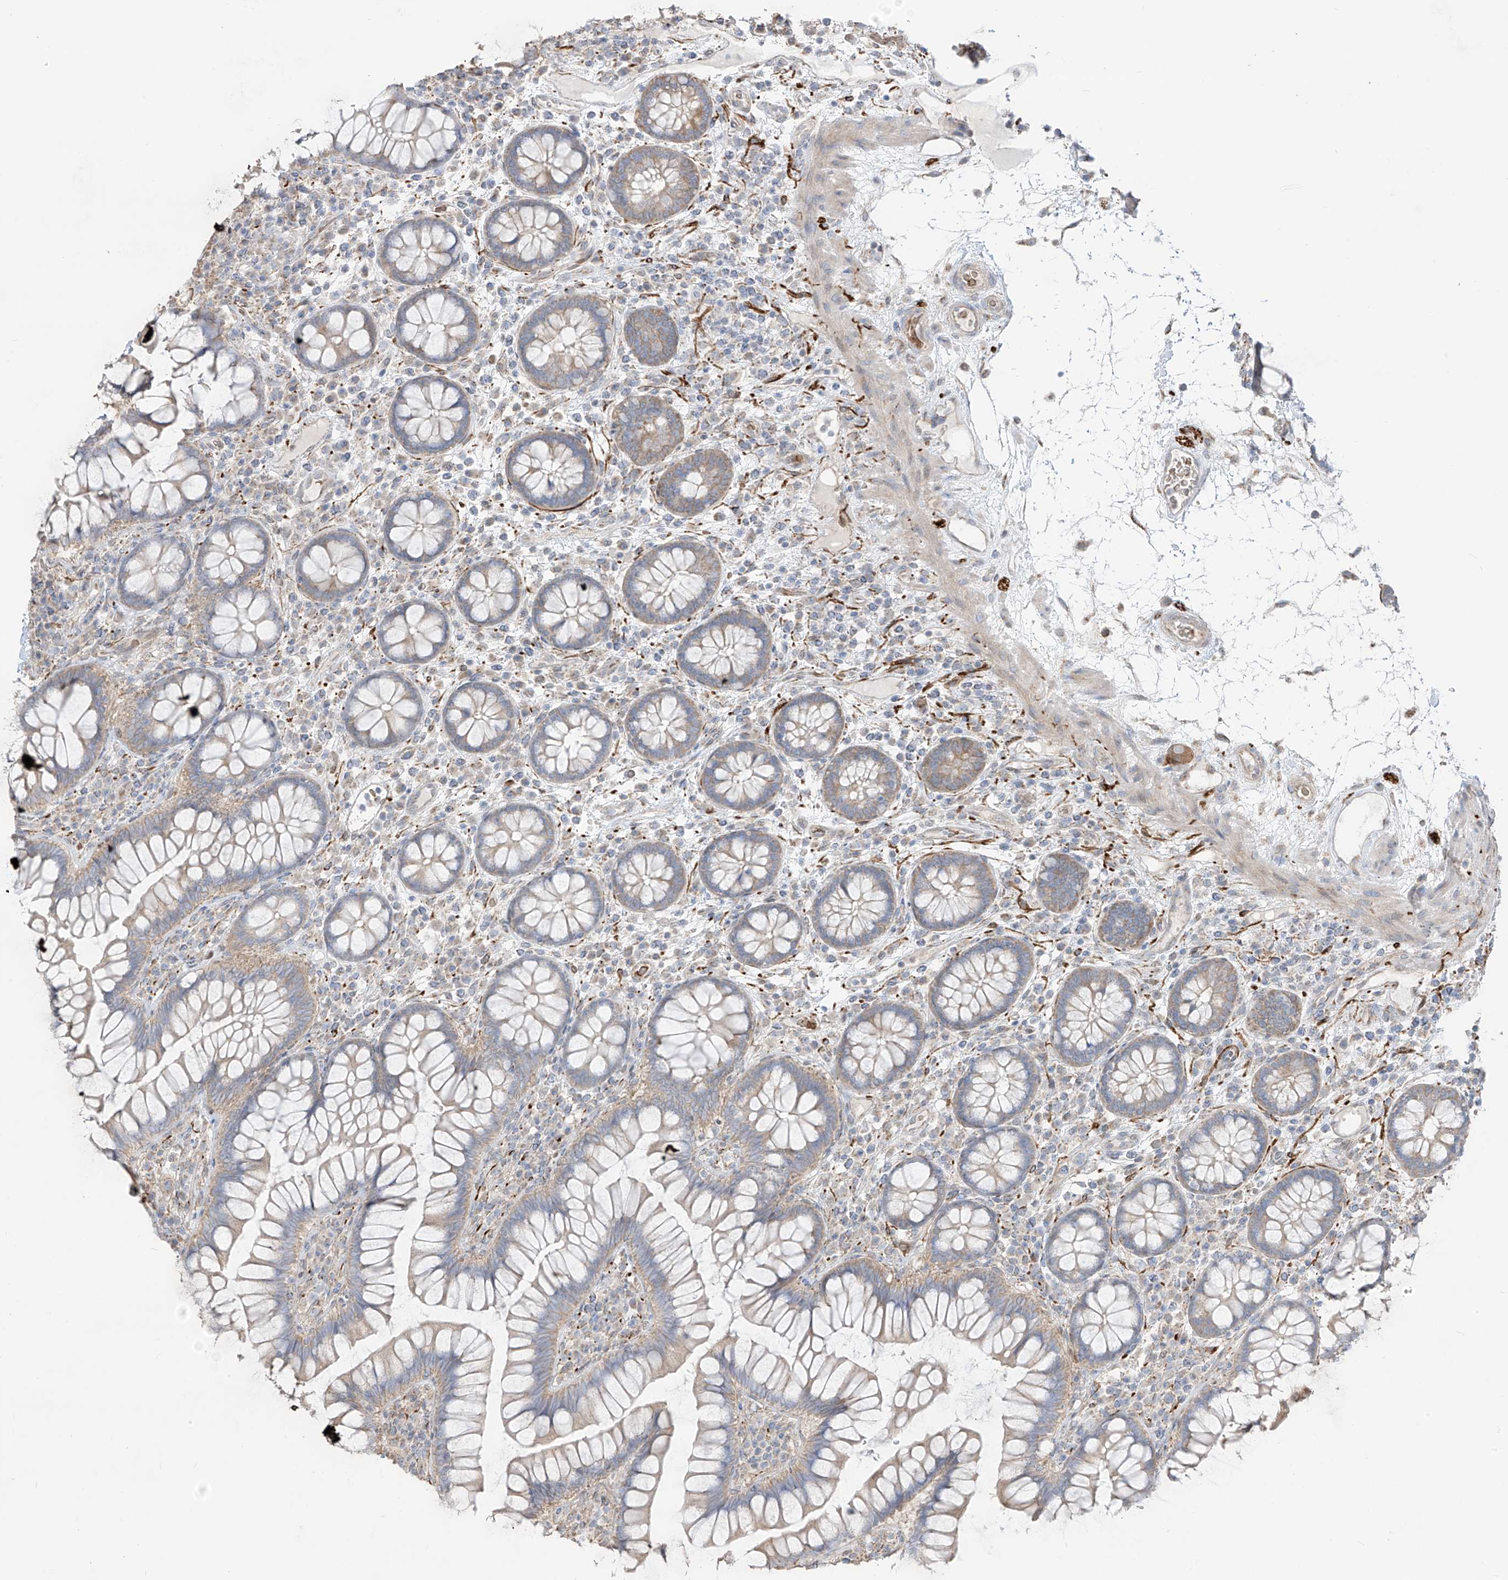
{"staining": {"intensity": "negative", "quantity": "none", "location": "none"}, "tissue": "colon", "cell_type": "Endothelial cells", "image_type": "normal", "snomed": [{"axis": "morphology", "description": "Normal tissue, NOS"}, {"axis": "topography", "description": "Colon"}], "caption": "The photomicrograph shows no significant positivity in endothelial cells of colon. (Immunohistochemistry, brightfield microscopy, high magnification).", "gene": "ARHGEF40", "patient": {"sex": "female", "age": 79}}